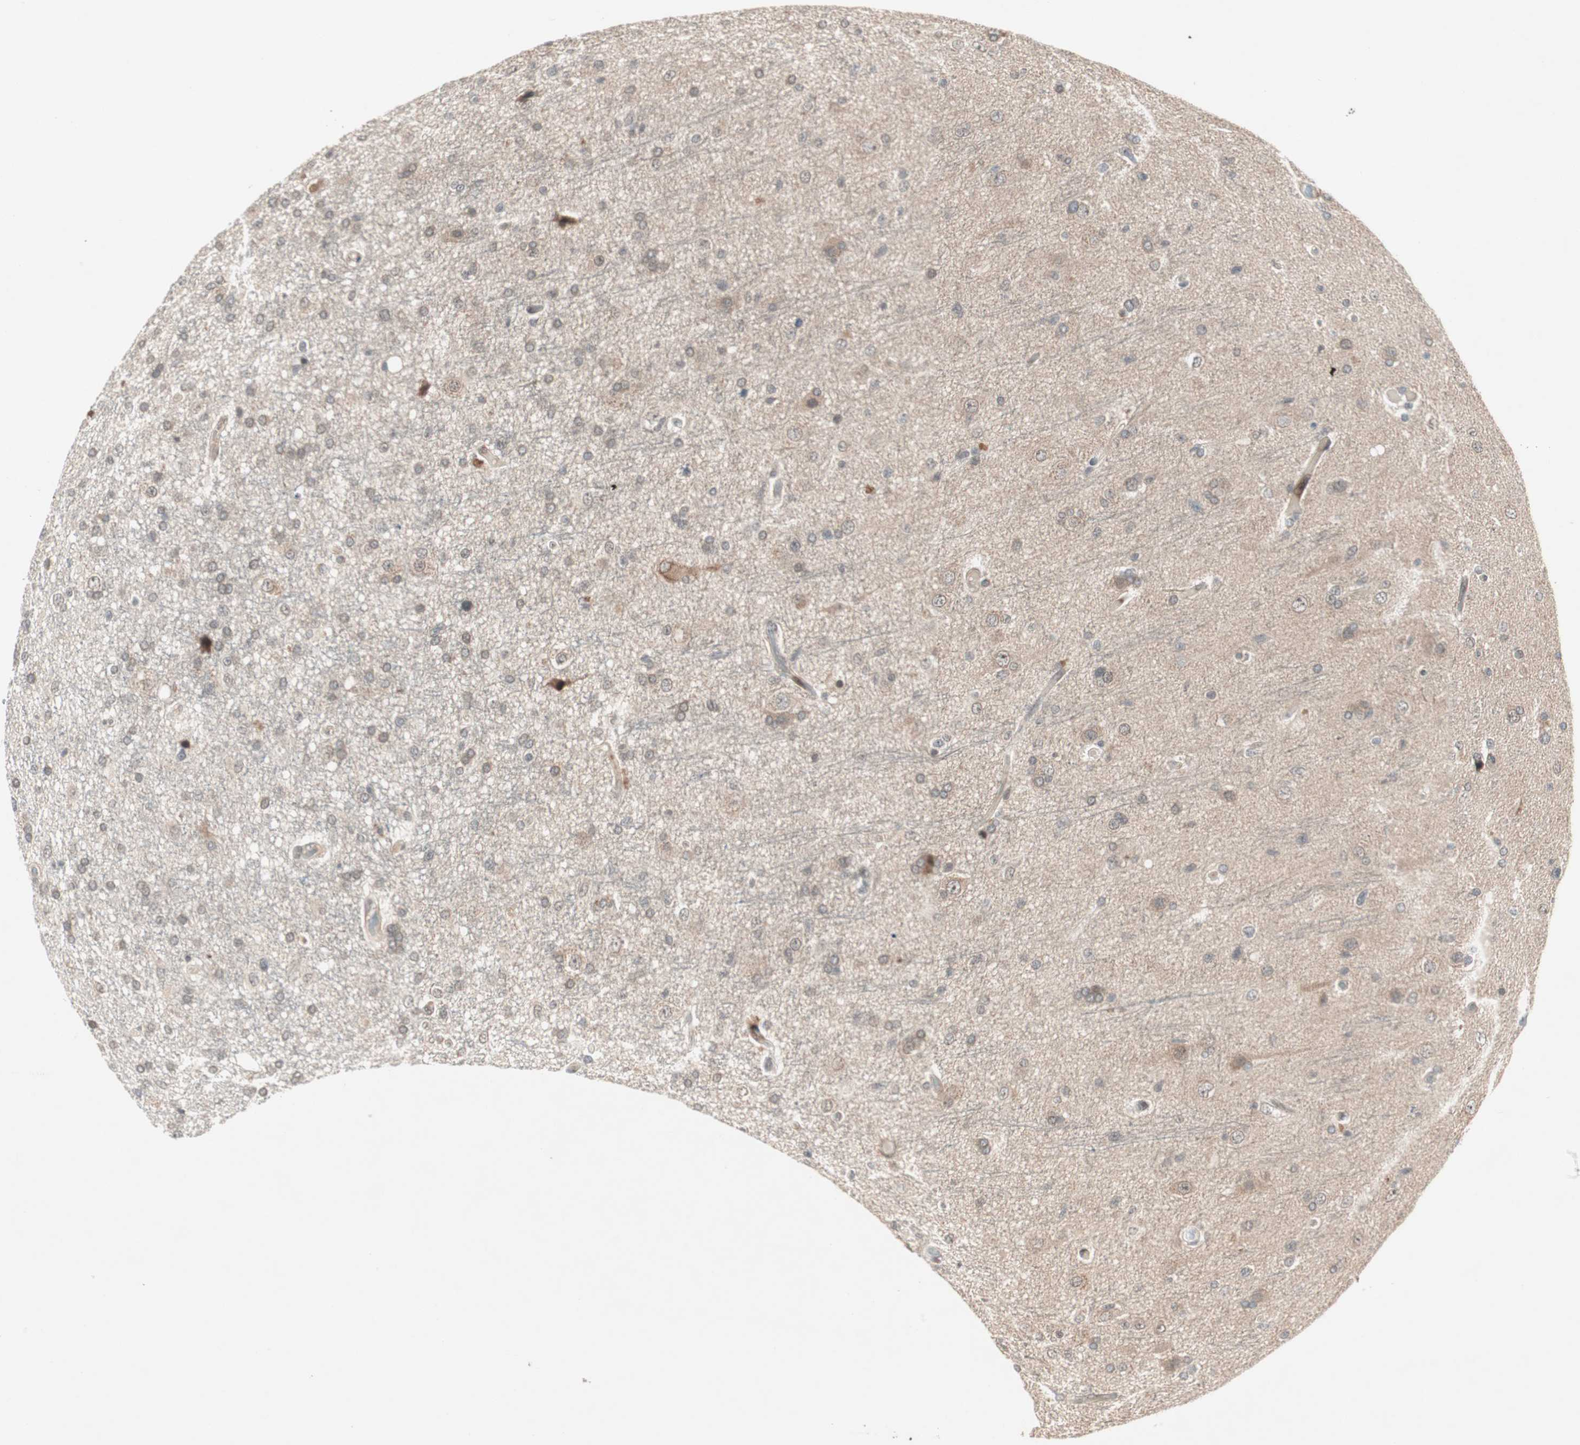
{"staining": {"intensity": "weak", "quantity": "25%-75%", "location": "cytoplasmic/membranous"}, "tissue": "glioma", "cell_type": "Tumor cells", "image_type": "cancer", "snomed": [{"axis": "morphology", "description": "Glioma, malignant, High grade"}, {"axis": "topography", "description": "Brain"}], "caption": "About 25%-75% of tumor cells in malignant glioma (high-grade) reveal weak cytoplasmic/membranous protein expression as visualized by brown immunohistochemical staining.", "gene": "PGBD1", "patient": {"sex": "male", "age": 33}}